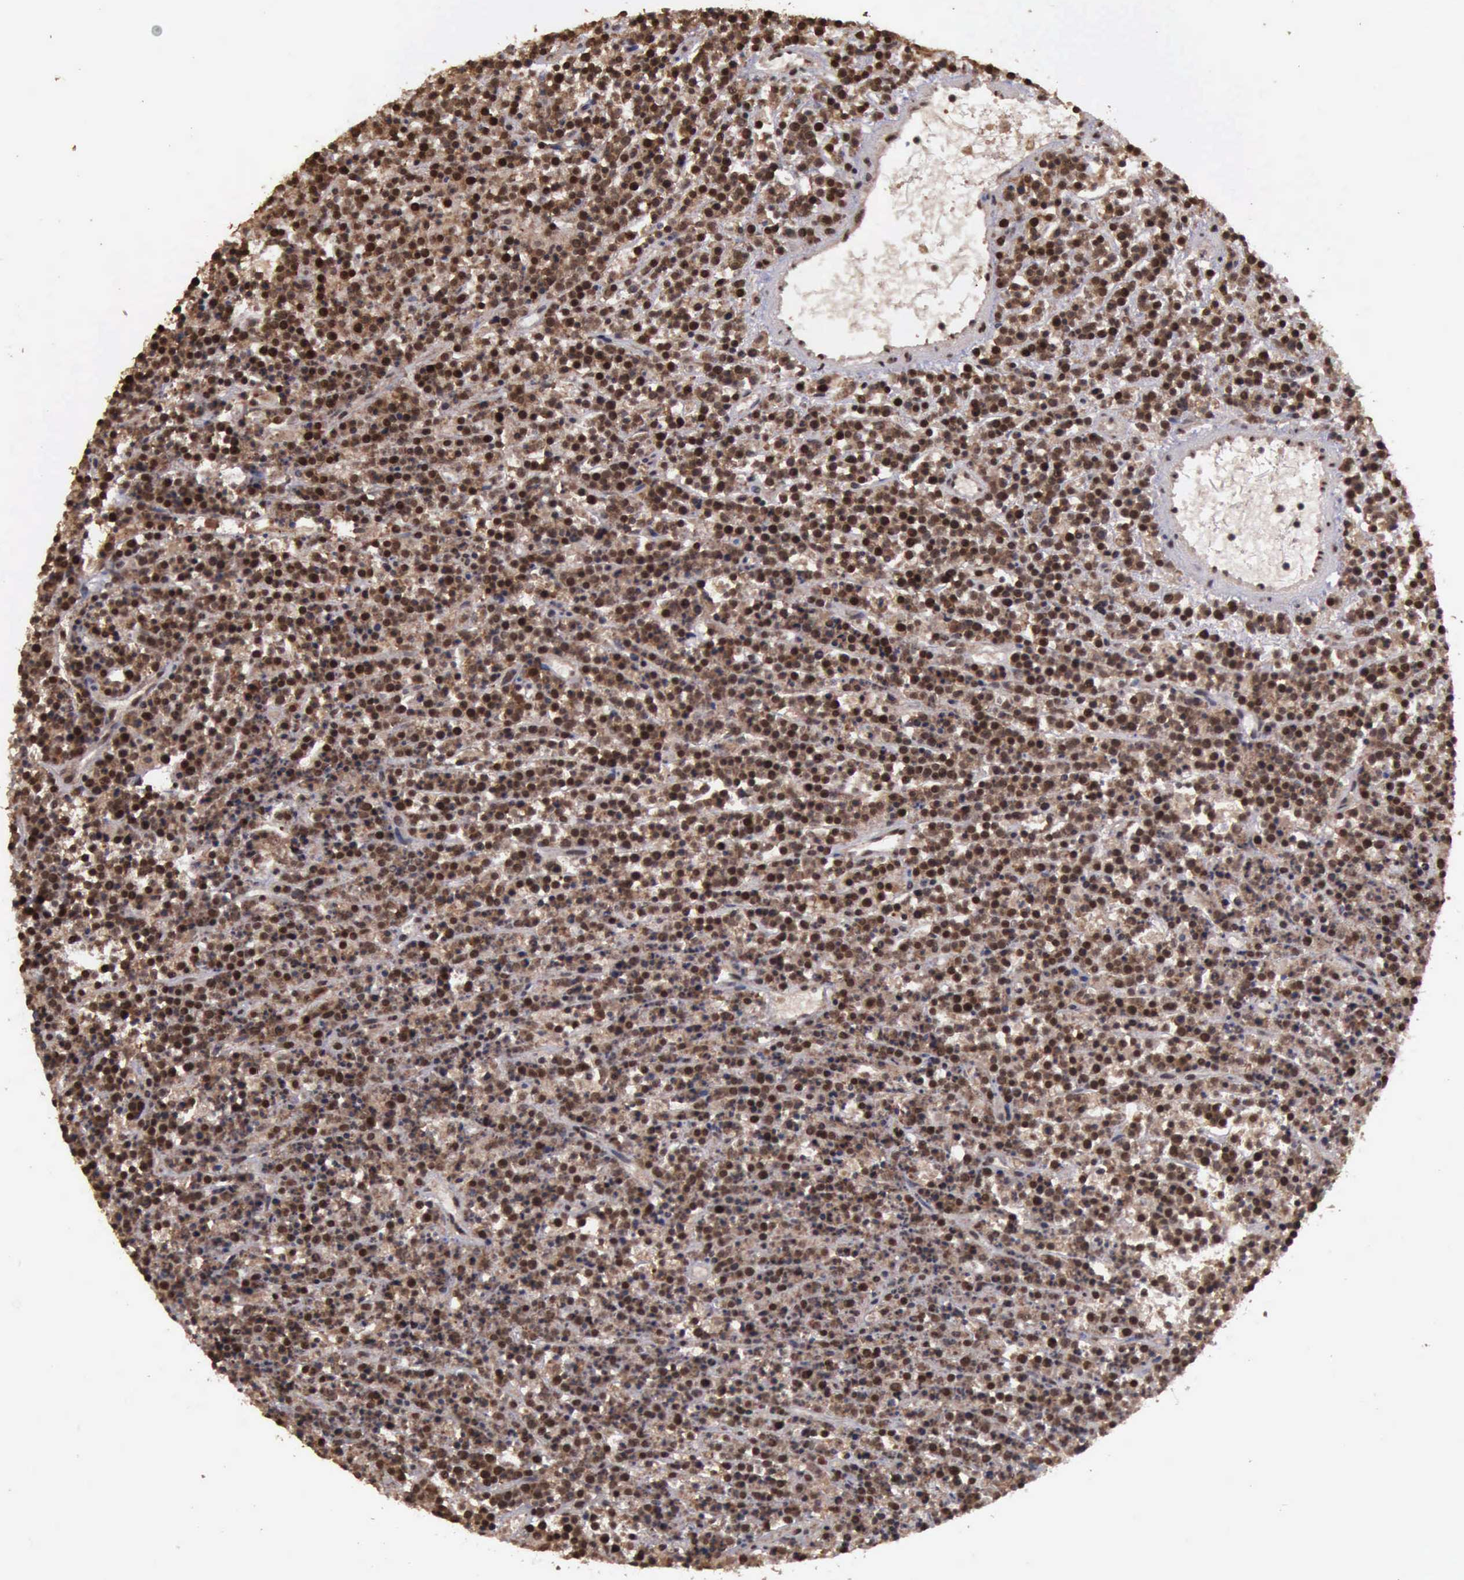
{"staining": {"intensity": "strong", "quantity": ">75%", "location": "cytoplasmic/membranous,nuclear"}, "tissue": "lymphoma", "cell_type": "Tumor cells", "image_type": "cancer", "snomed": [{"axis": "morphology", "description": "Malignant lymphoma, non-Hodgkin's type, High grade"}, {"axis": "topography", "description": "Ovary"}], "caption": "Tumor cells display high levels of strong cytoplasmic/membranous and nuclear positivity in about >75% of cells in human lymphoma.", "gene": "TRMT2A", "patient": {"sex": "female", "age": 56}}